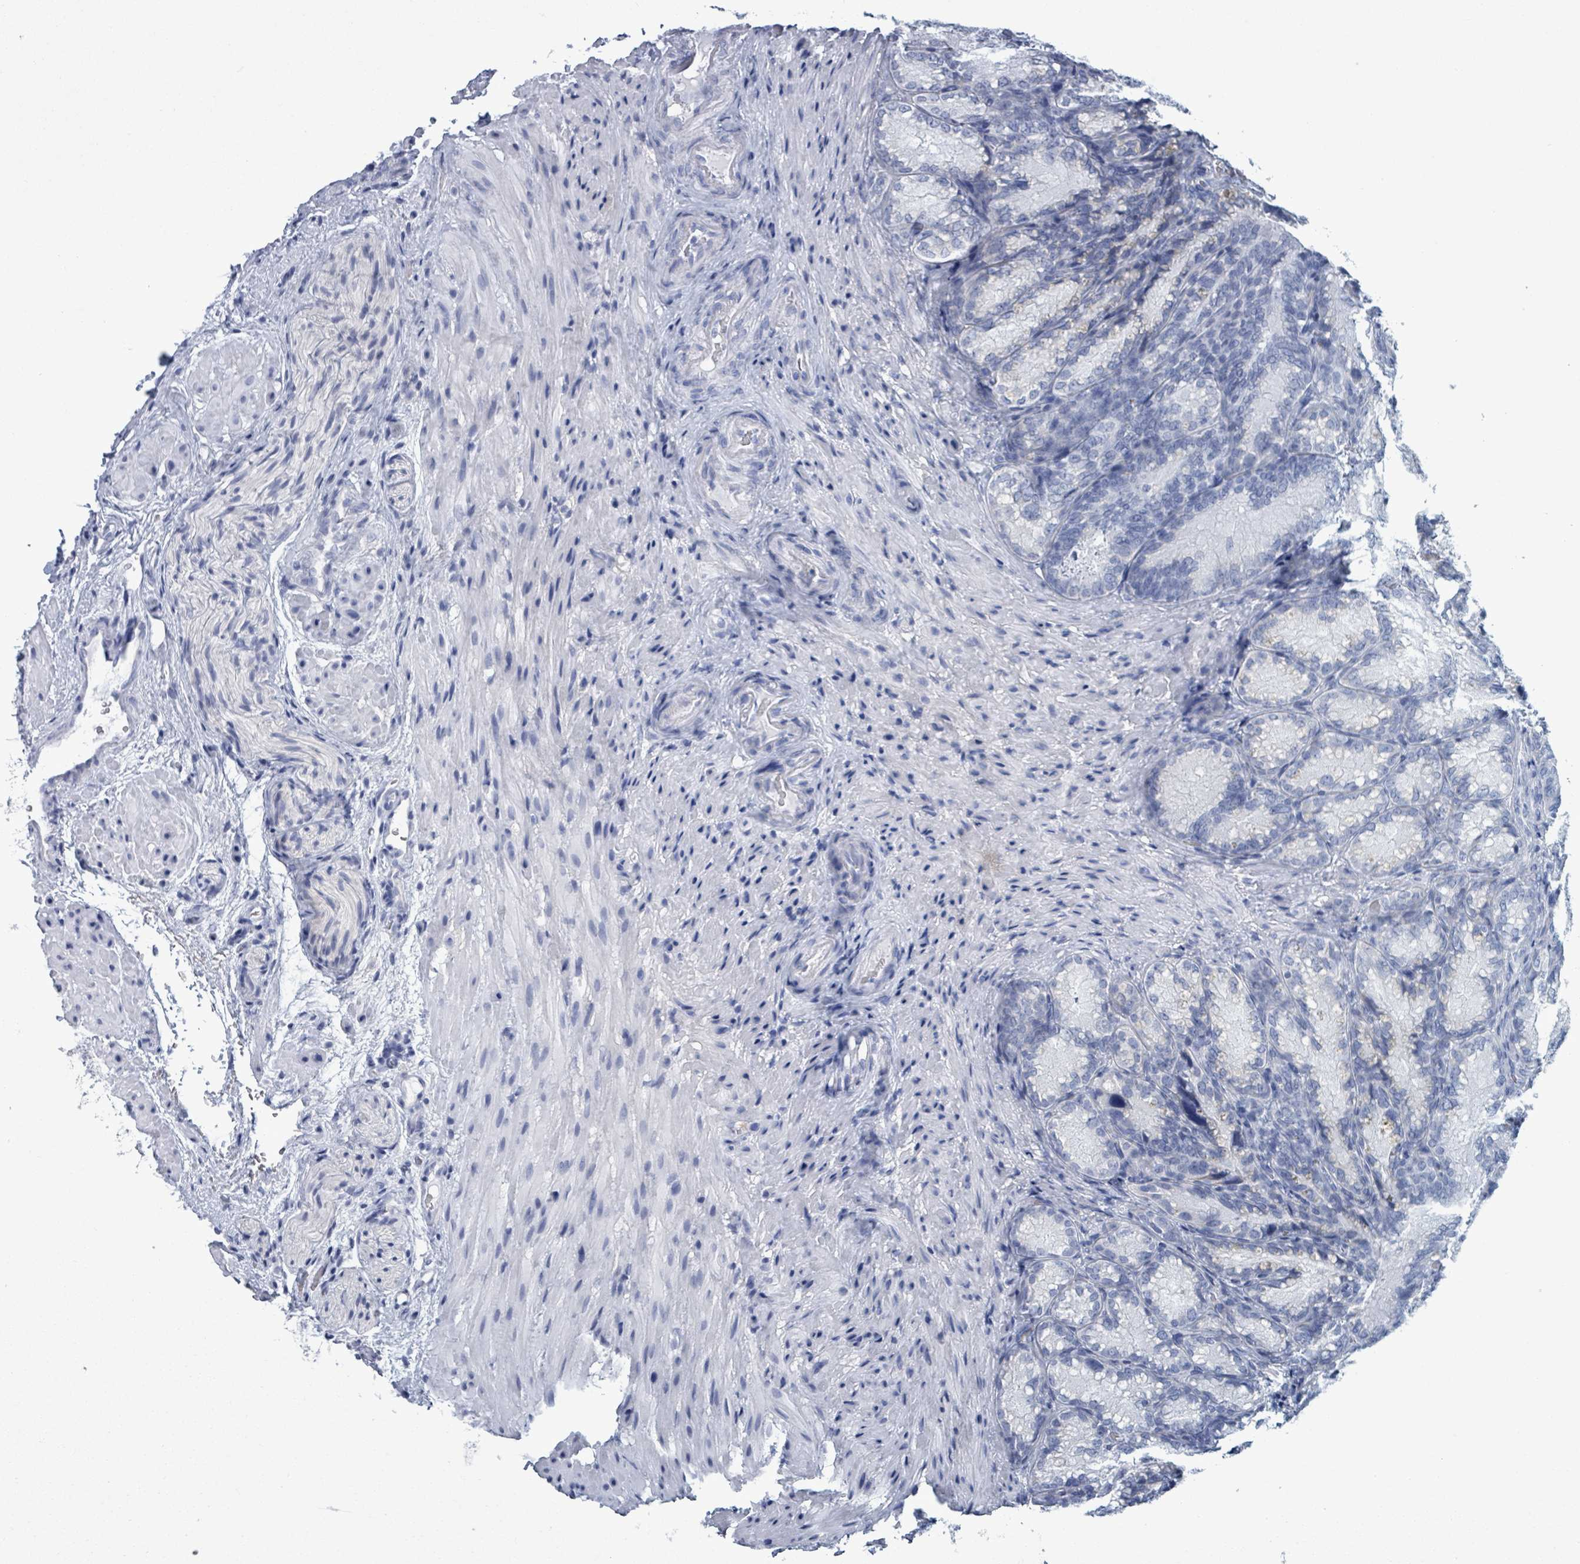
{"staining": {"intensity": "negative", "quantity": "none", "location": "none"}, "tissue": "seminal vesicle", "cell_type": "Glandular cells", "image_type": "normal", "snomed": [{"axis": "morphology", "description": "Normal tissue, NOS"}, {"axis": "topography", "description": "Seminal veicle"}], "caption": "Glandular cells are negative for brown protein staining in normal seminal vesicle.", "gene": "BSG", "patient": {"sex": "male", "age": 58}}